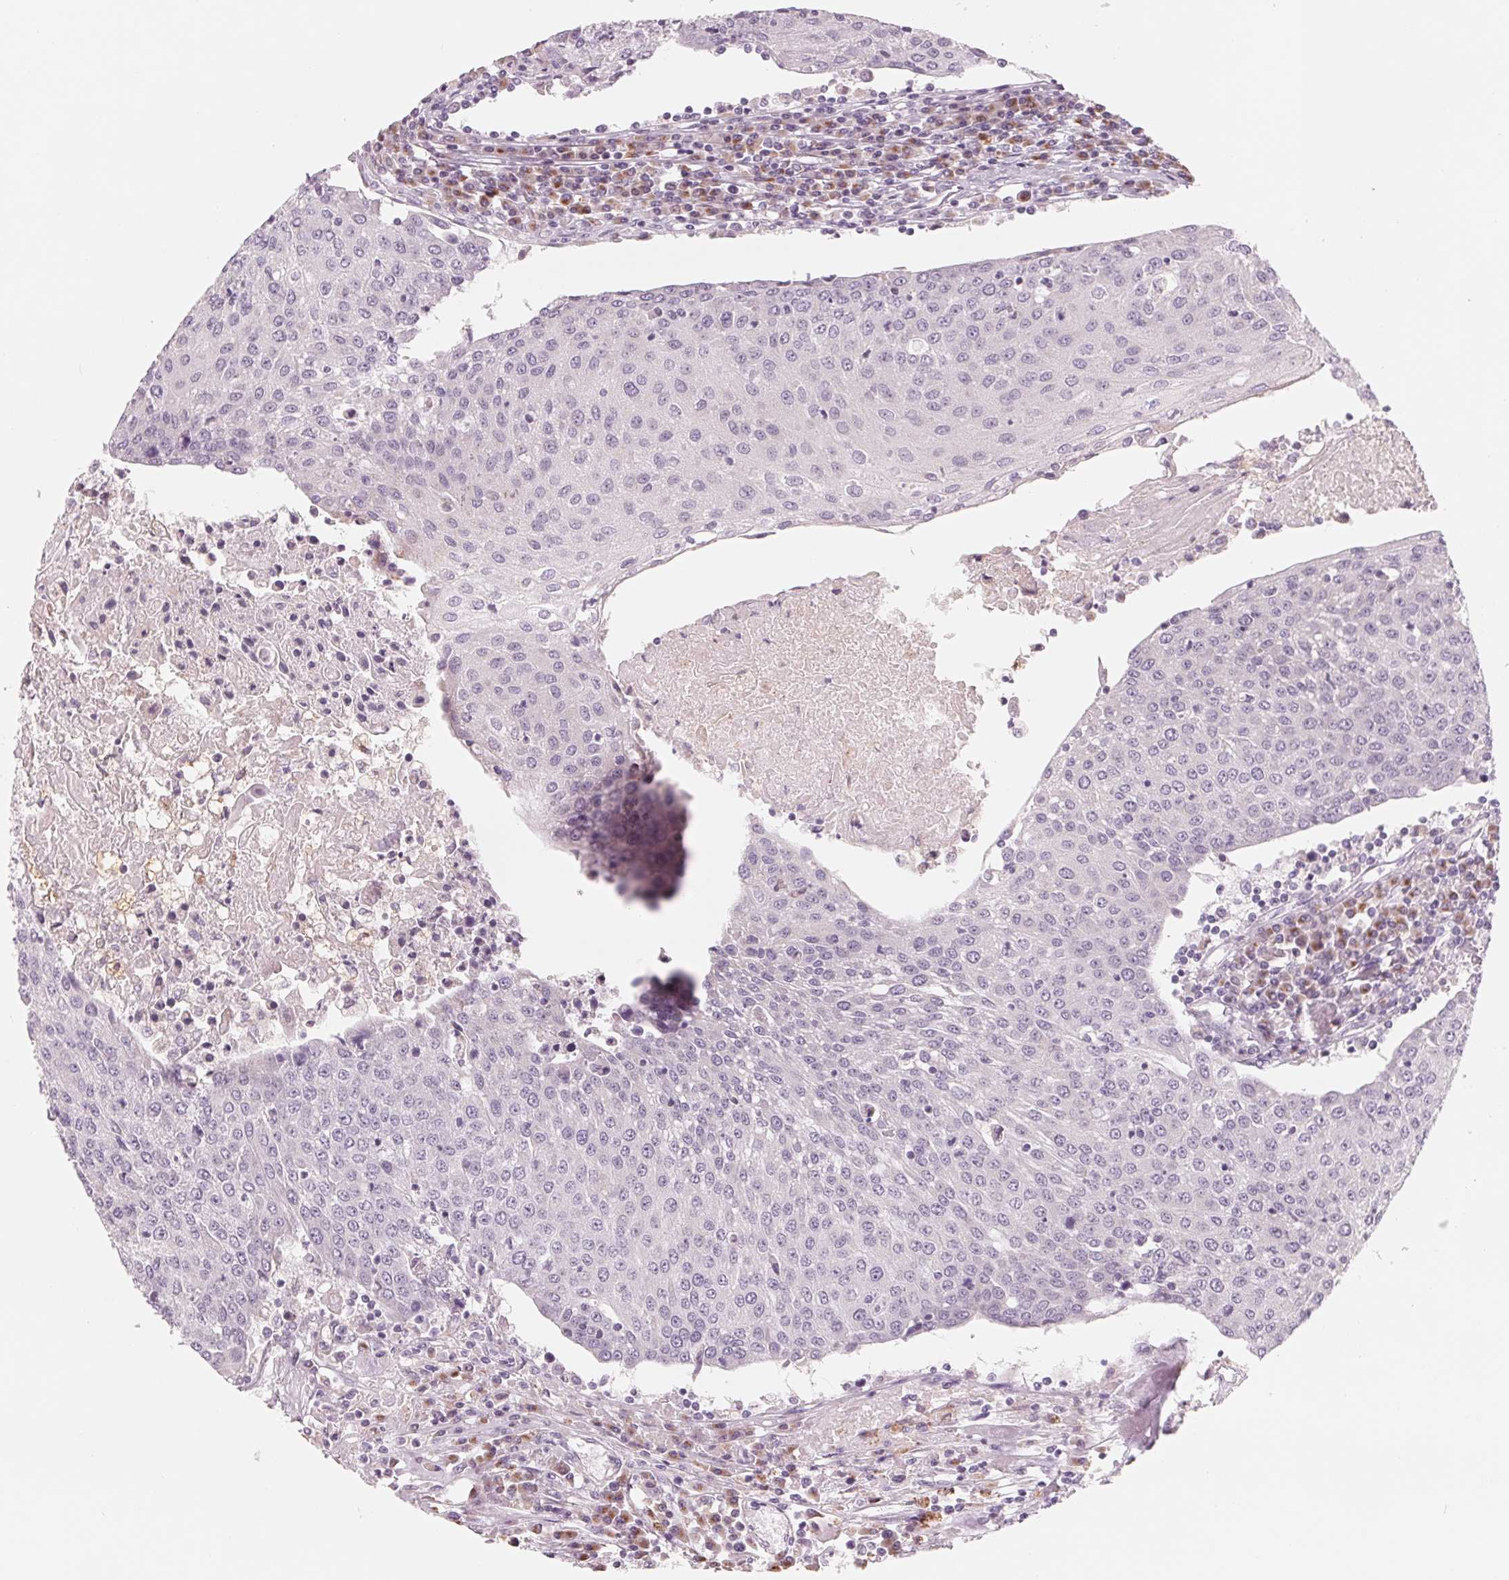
{"staining": {"intensity": "negative", "quantity": "none", "location": "none"}, "tissue": "urothelial cancer", "cell_type": "Tumor cells", "image_type": "cancer", "snomed": [{"axis": "morphology", "description": "Urothelial carcinoma, High grade"}, {"axis": "topography", "description": "Urinary bladder"}], "caption": "Human urothelial carcinoma (high-grade) stained for a protein using immunohistochemistry displays no positivity in tumor cells.", "gene": "IL9R", "patient": {"sex": "female", "age": 85}}